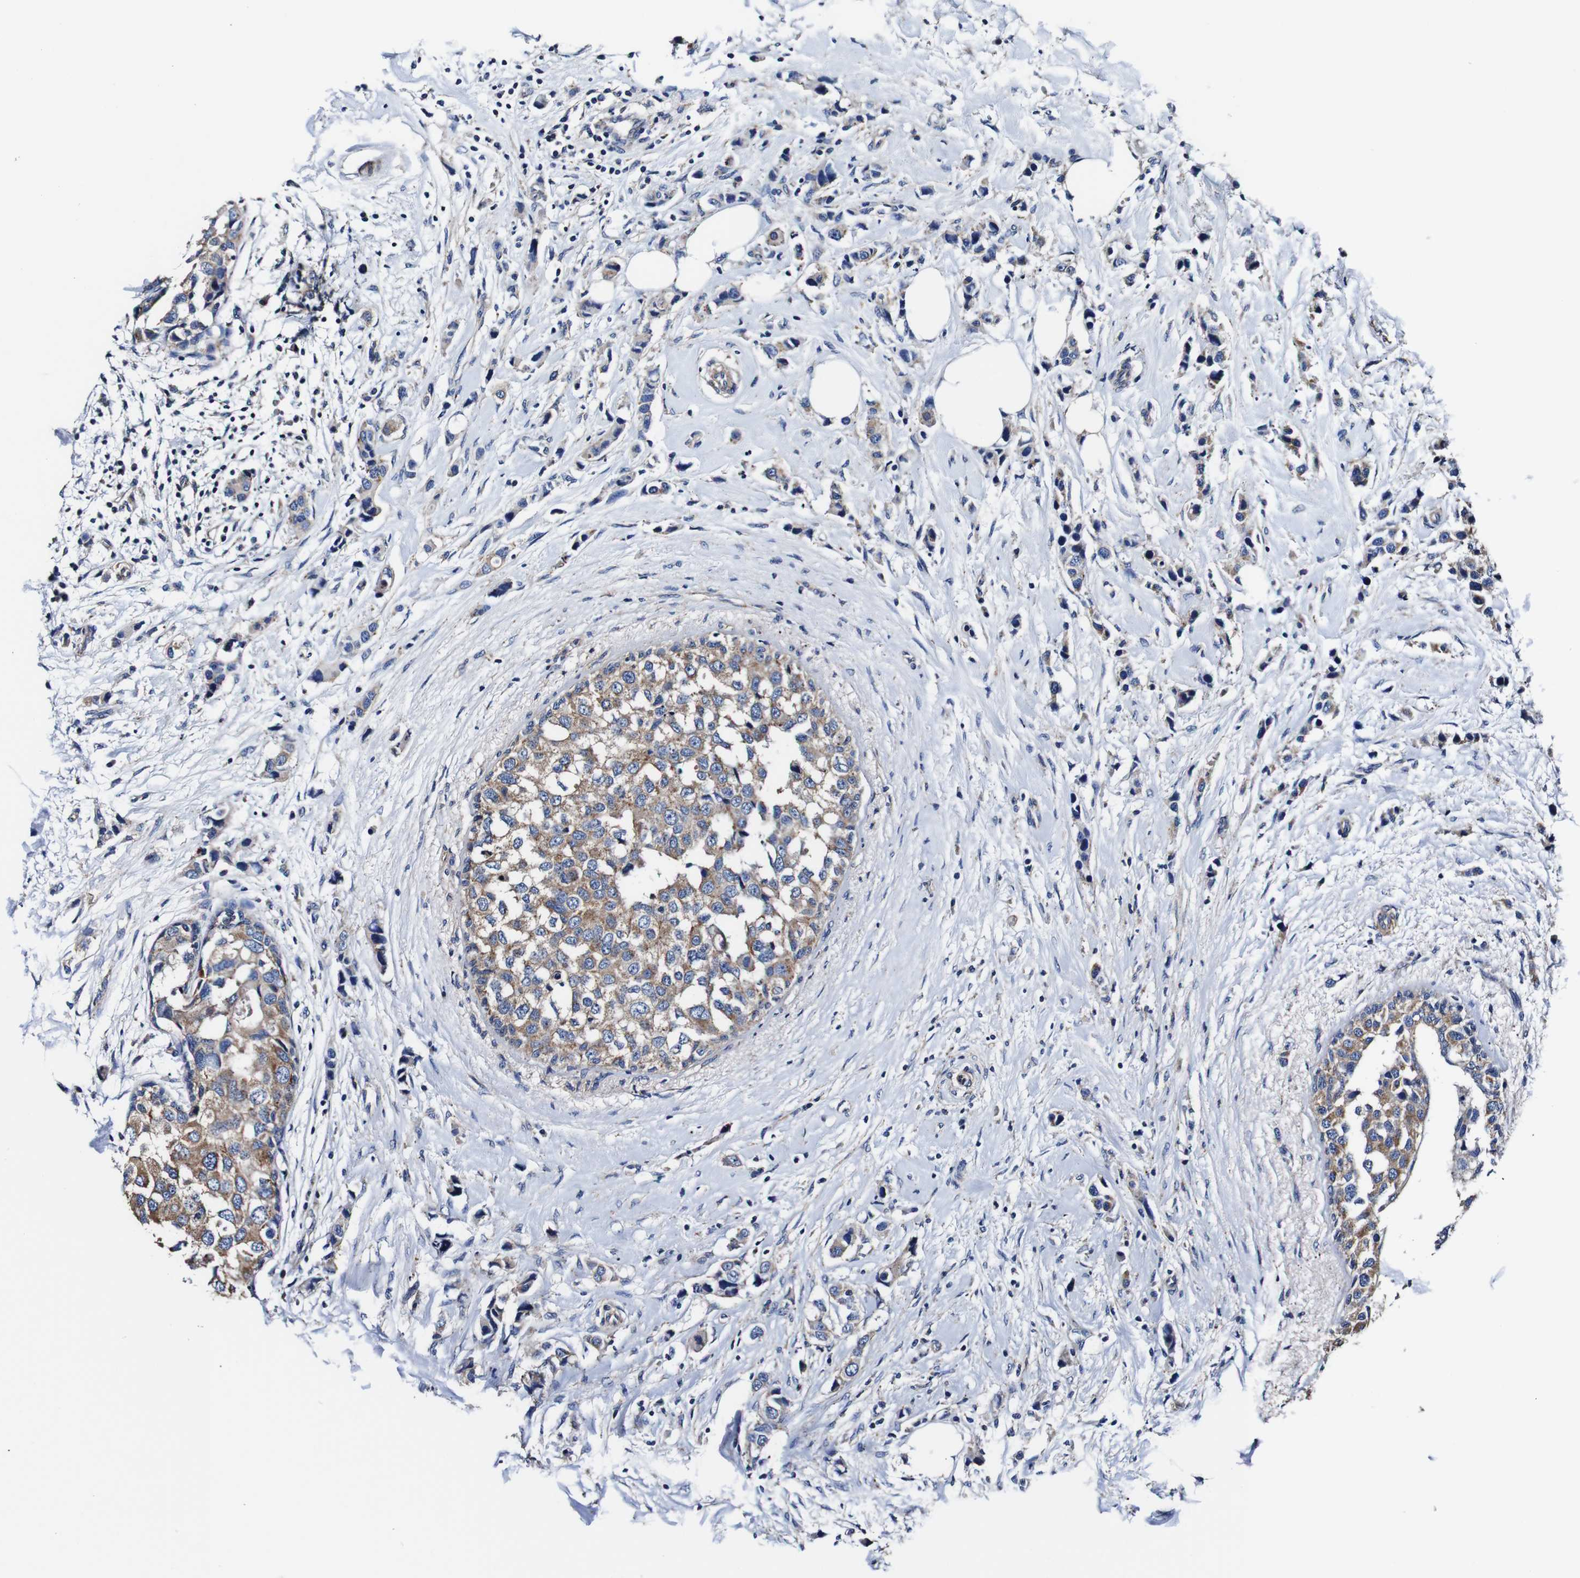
{"staining": {"intensity": "weak", "quantity": ">75%", "location": "cytoplasmic/membranous"}, "tissue": "breast cancer", "cell_type": "Tumor cells", "image_type": "cancer", "snomed": [{"axis": "morphology", "description": "Normal tissue, NOS"}, {"axis": "morphology", "description": "Duct carcinoma"}, {"axis": "topography", "description": "Breast"}], "caption": "This is a micrograph of IHC staining of intraductal carcinoma (breast), which shows weak positivity in the cytoplasmic/membranous of tumor cells.", "gene": "PDCD6IP", "patient": {"sex": "female", "age": 50}}